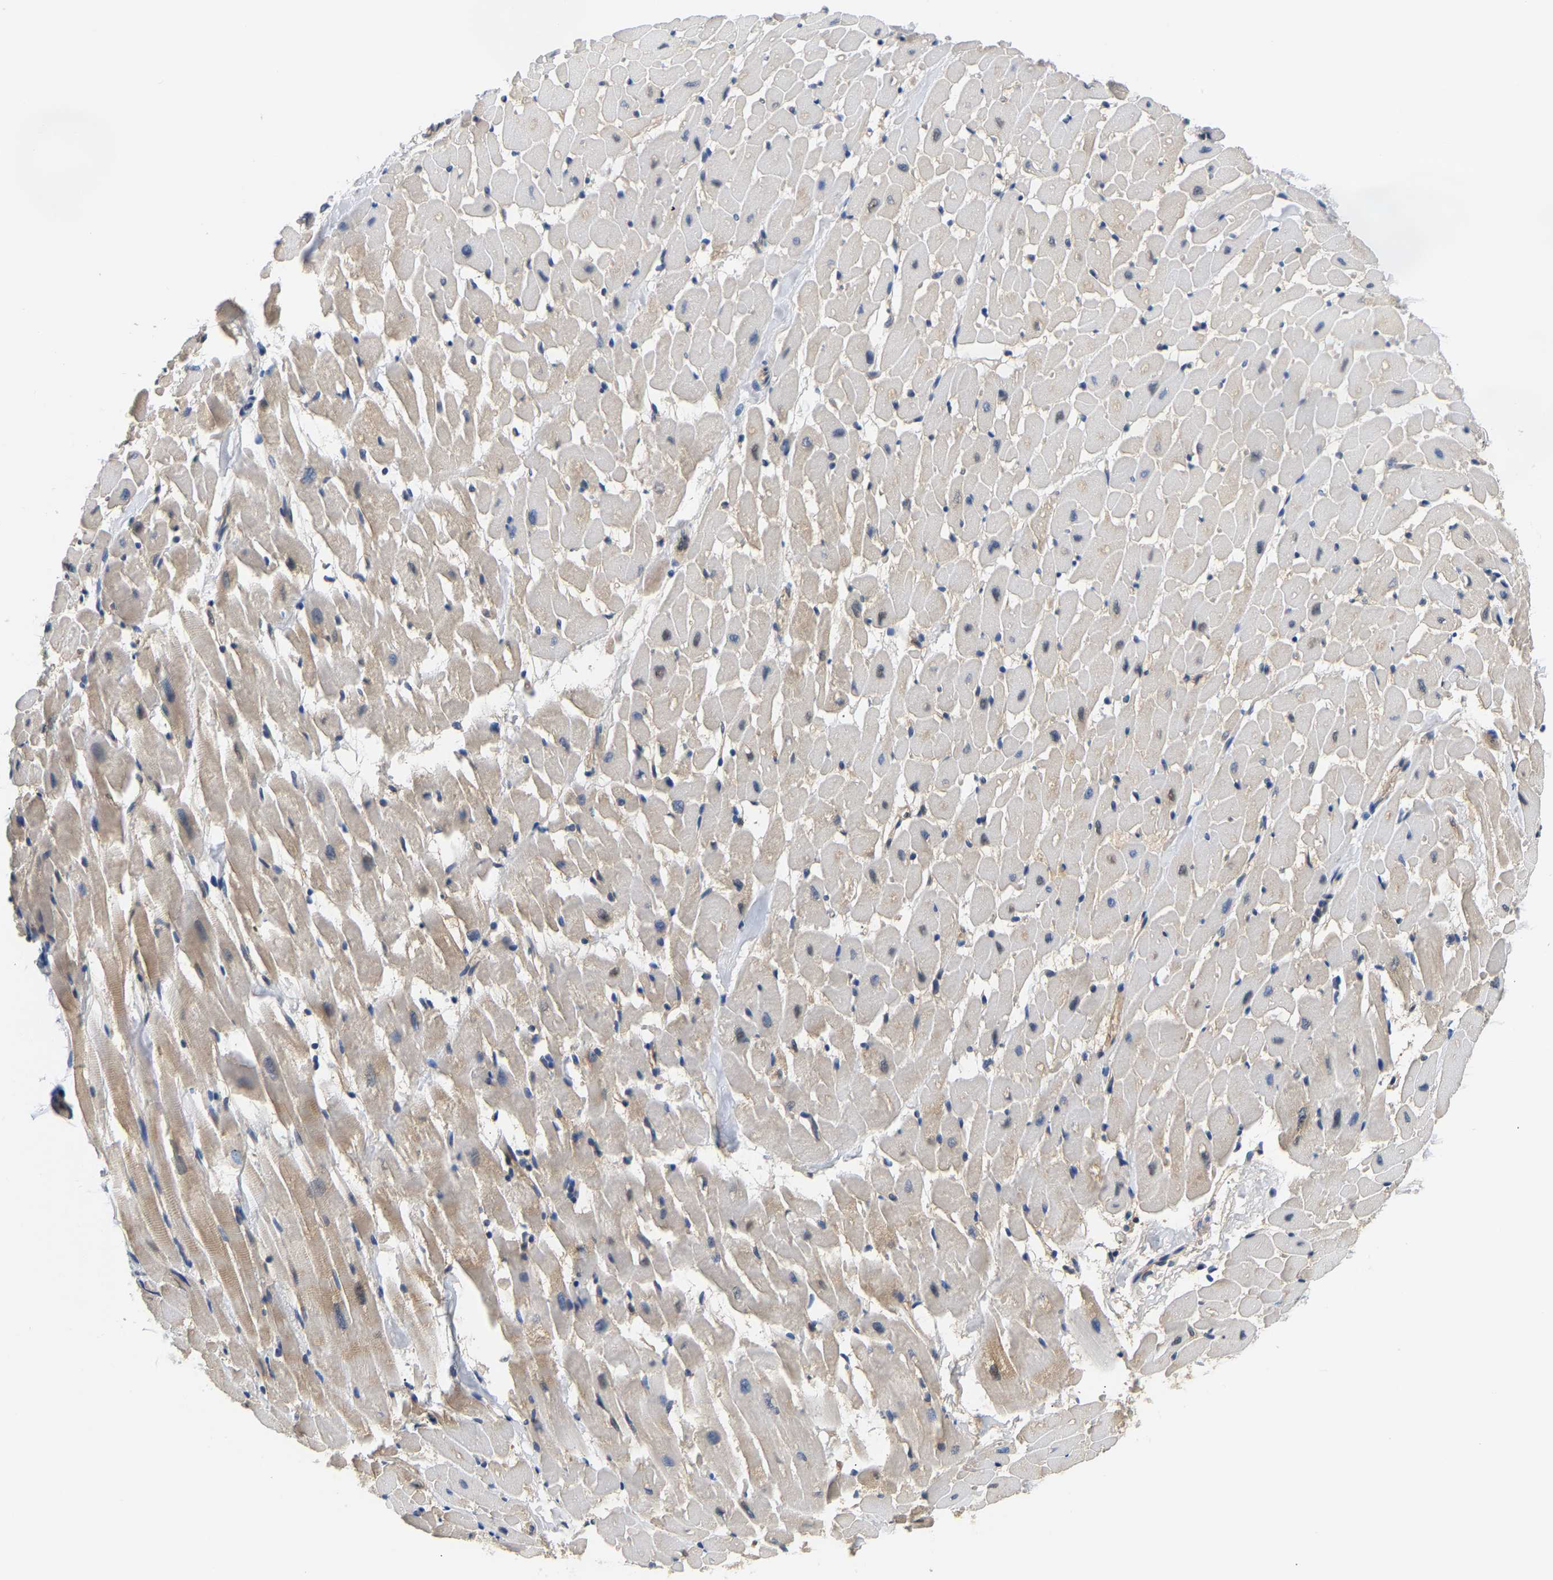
{"staining": {"intensity": "weak", "quantity": "25%-75%", "location": "cytoplasmic/membranous"}, "tissue": "heart muscle", "cell_type": "Cardiomyocytes", "image_type": "normal", "snomed": [{"axis": "morphology", "description": "Normal tissue, NOS"}, {"axis": "topography", "description": "Heart"}], "caption": "This image reveals IHC staining of normal human heart muscle, with low weak cytoplasmic/membranous staining in approximately 25%-75% of cardiomyocytes.", "gene": "ARHGEF12", "patient": {"sex": "male", "age": 45}}